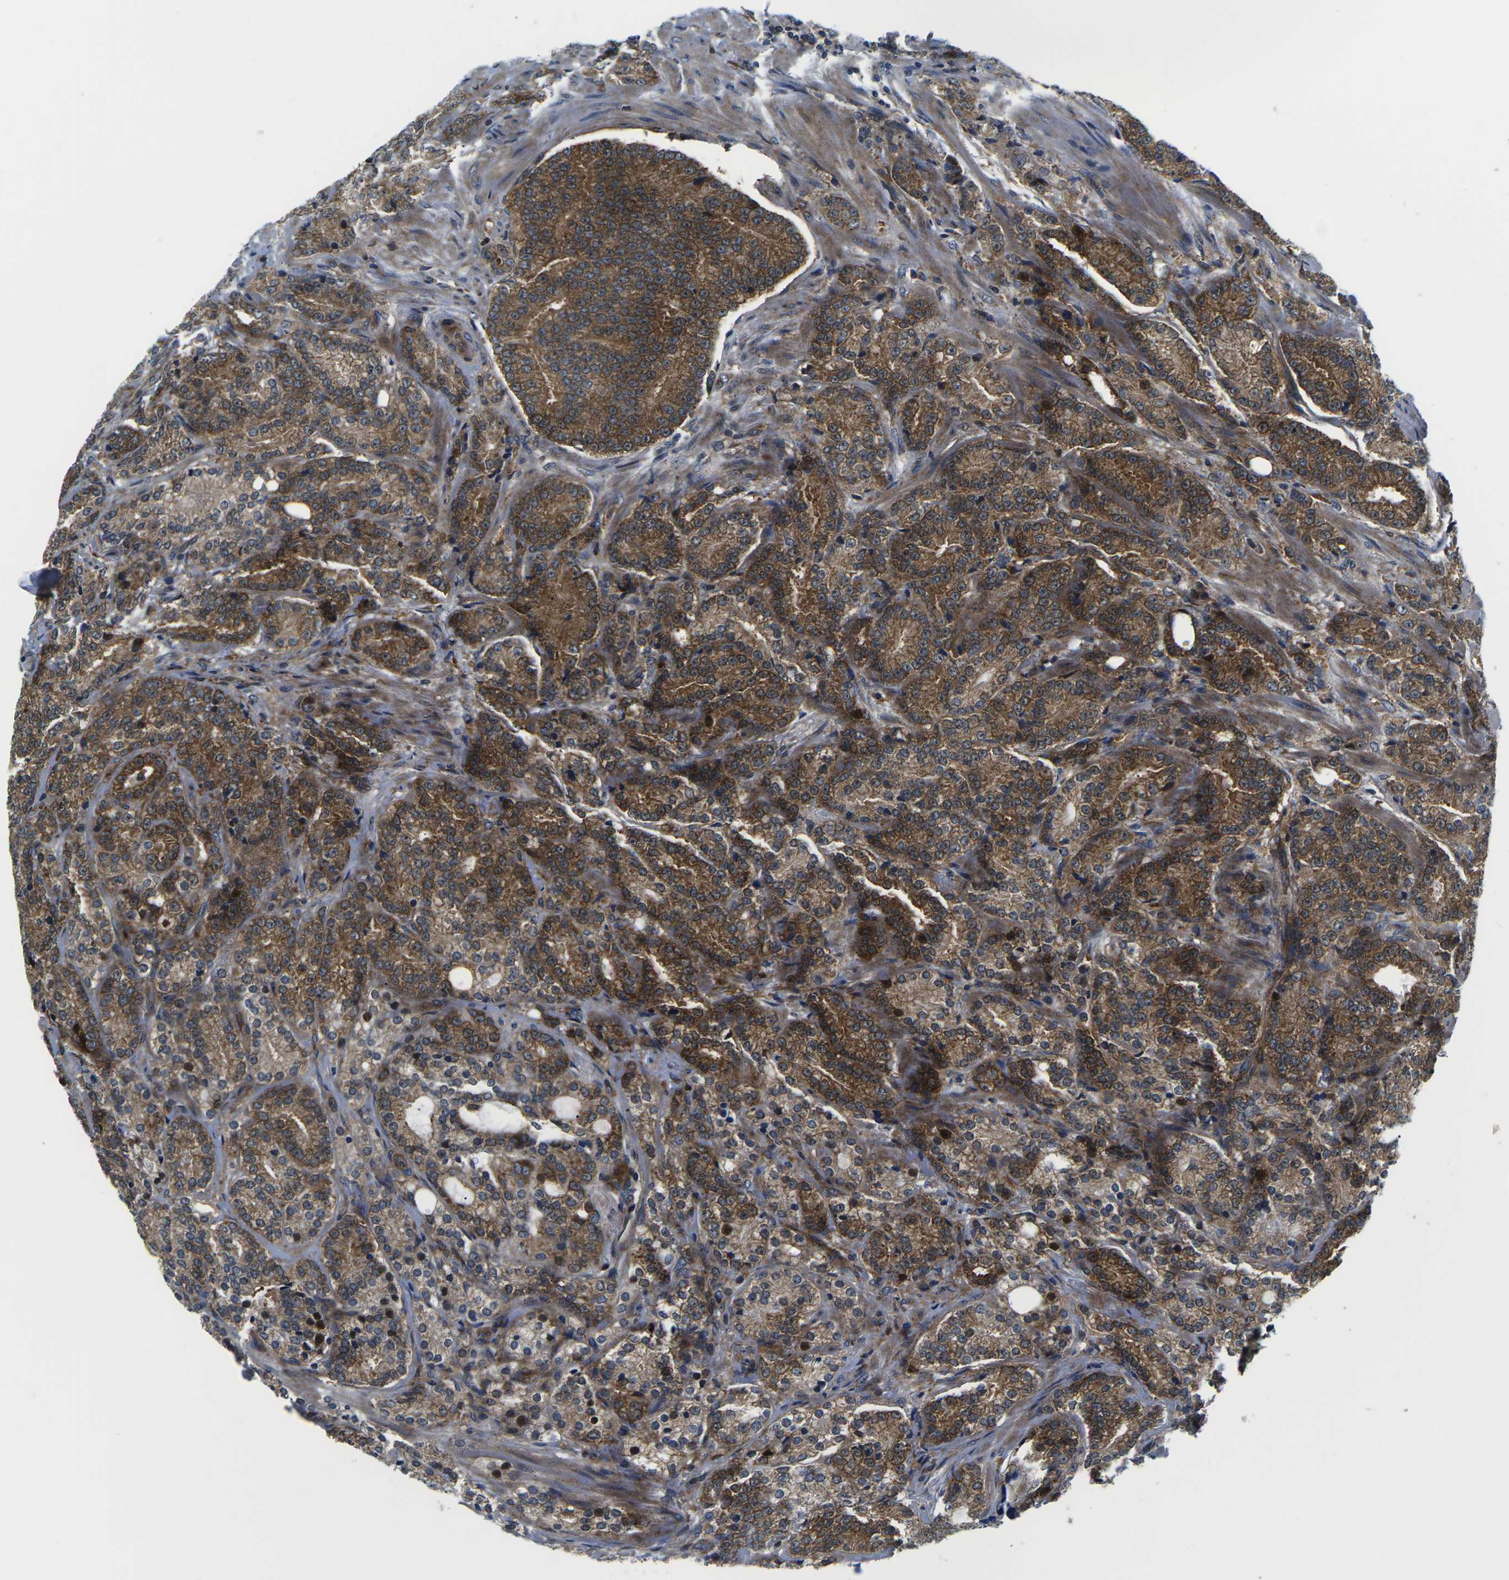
{"staining": {"intensity": "strong", "quantity": ">75%", "location": "cytoplasmic/membranous"}, "tissue": "prostate cancer", "cell_type": "Tumor cells", "image_type": "cancer", "snomed": [{"axis": "morphology", "description": "Adenocarcinoma, High grade"}, {"axis": "topography", "description": "Prostate"}], "caption": "A brown stain highlights strong cytoplasmic/membranous positivity of a protein in prostate high-grade adenocarcinoma tumor cells.", "gene": "EIF4E", "patient": {"sex": "male", "age": 61}}